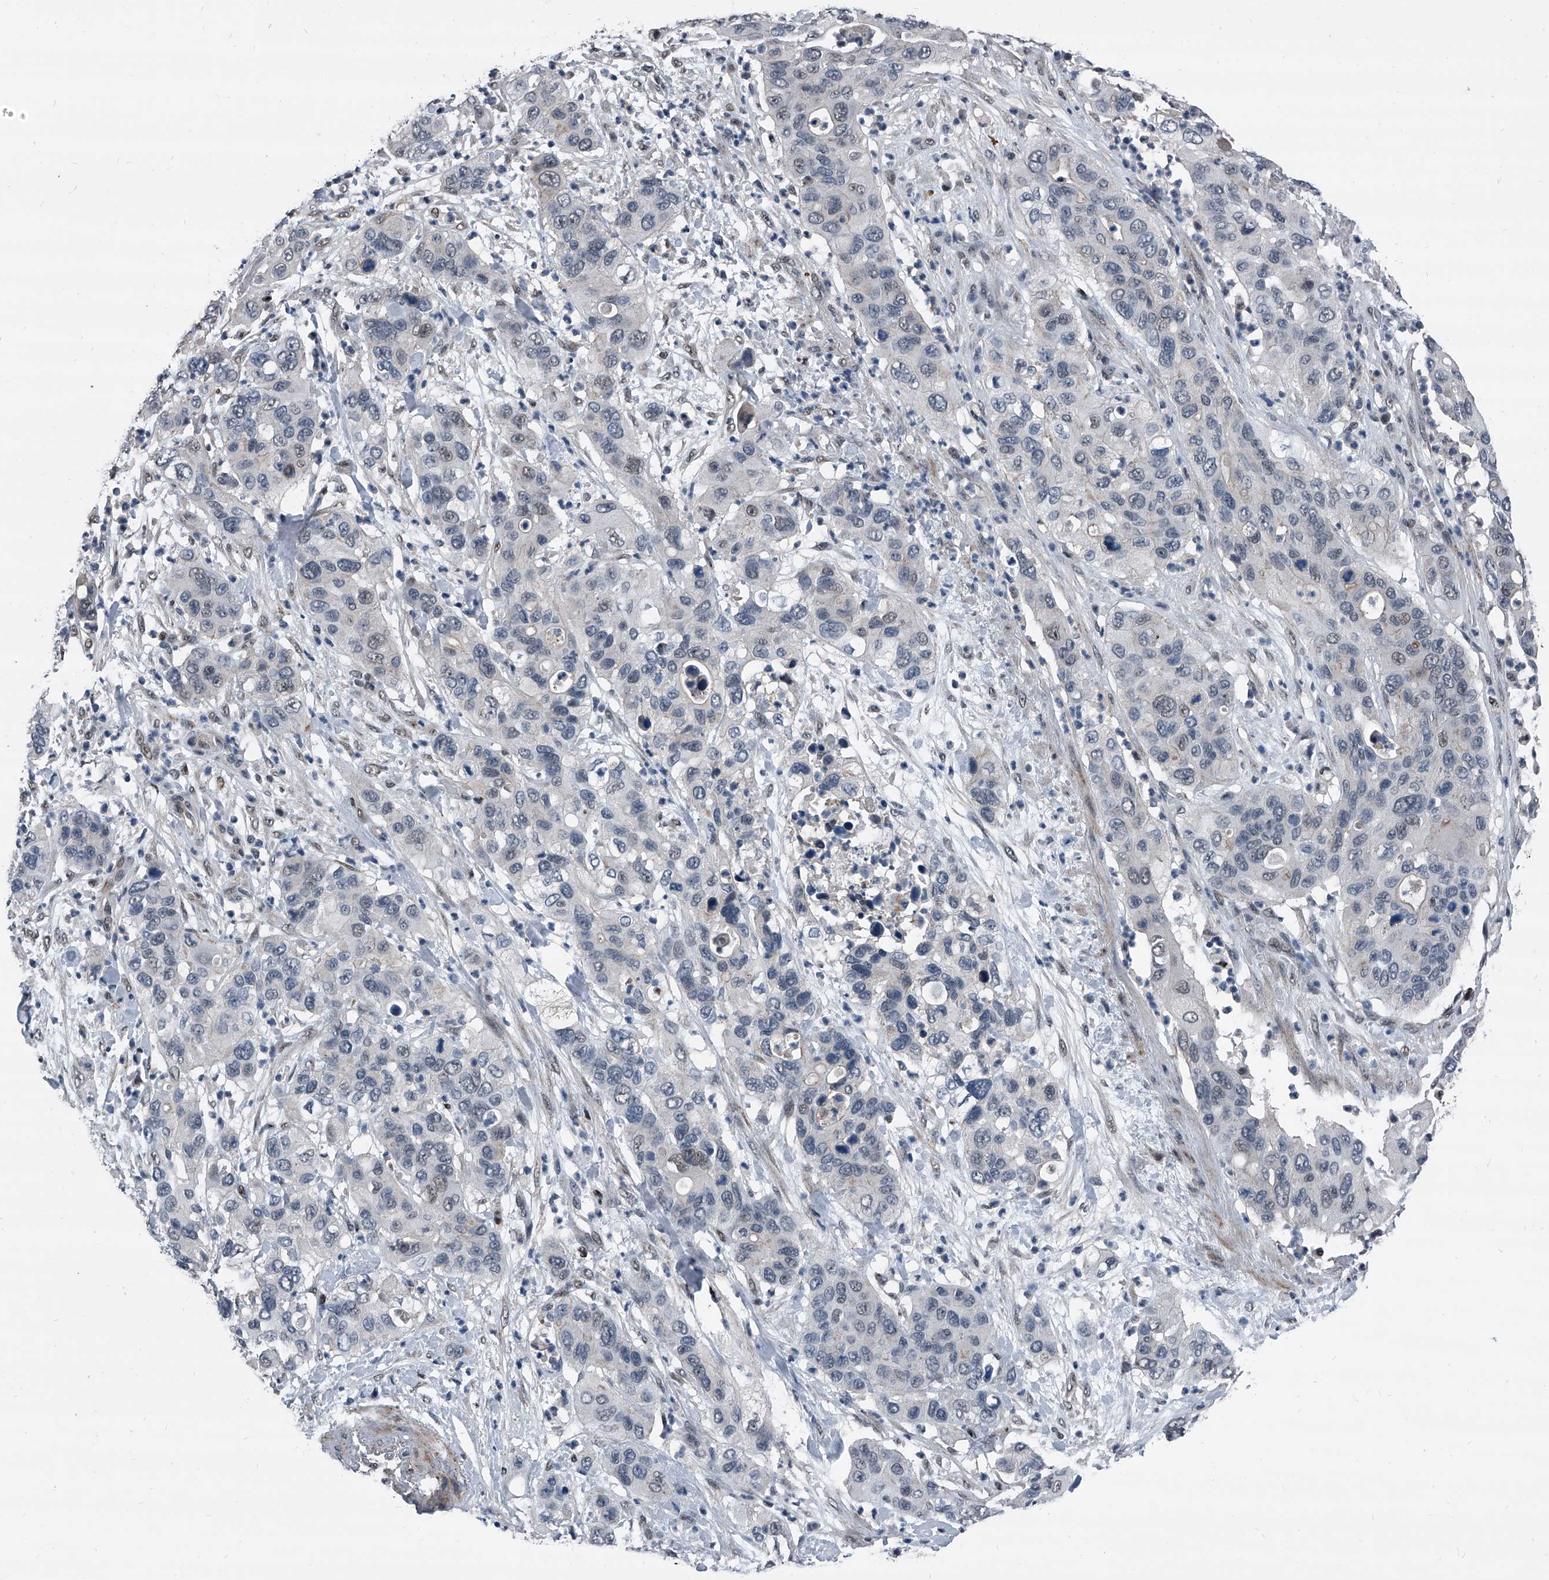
{"staining": {"intensity": "negative", "quantity": "none", "location": "none"}, "tissue": "pancreatic cancer", "cell_type": "Tumor cells", "image_type": "cancer", "snomed": [{"axis": "morphology", "description": "Adenocarcinoma, NOS"}, {"axis": "topography", "description": "Pancreas"}], "caption": "Immunohistochemical staining of pancreatic adenocarcinoma reveals no significant staining in tumor cells. Nuclei are stained in blue.", "gene": "MEN1", "patient": {"sex": "female", "age": 71}}